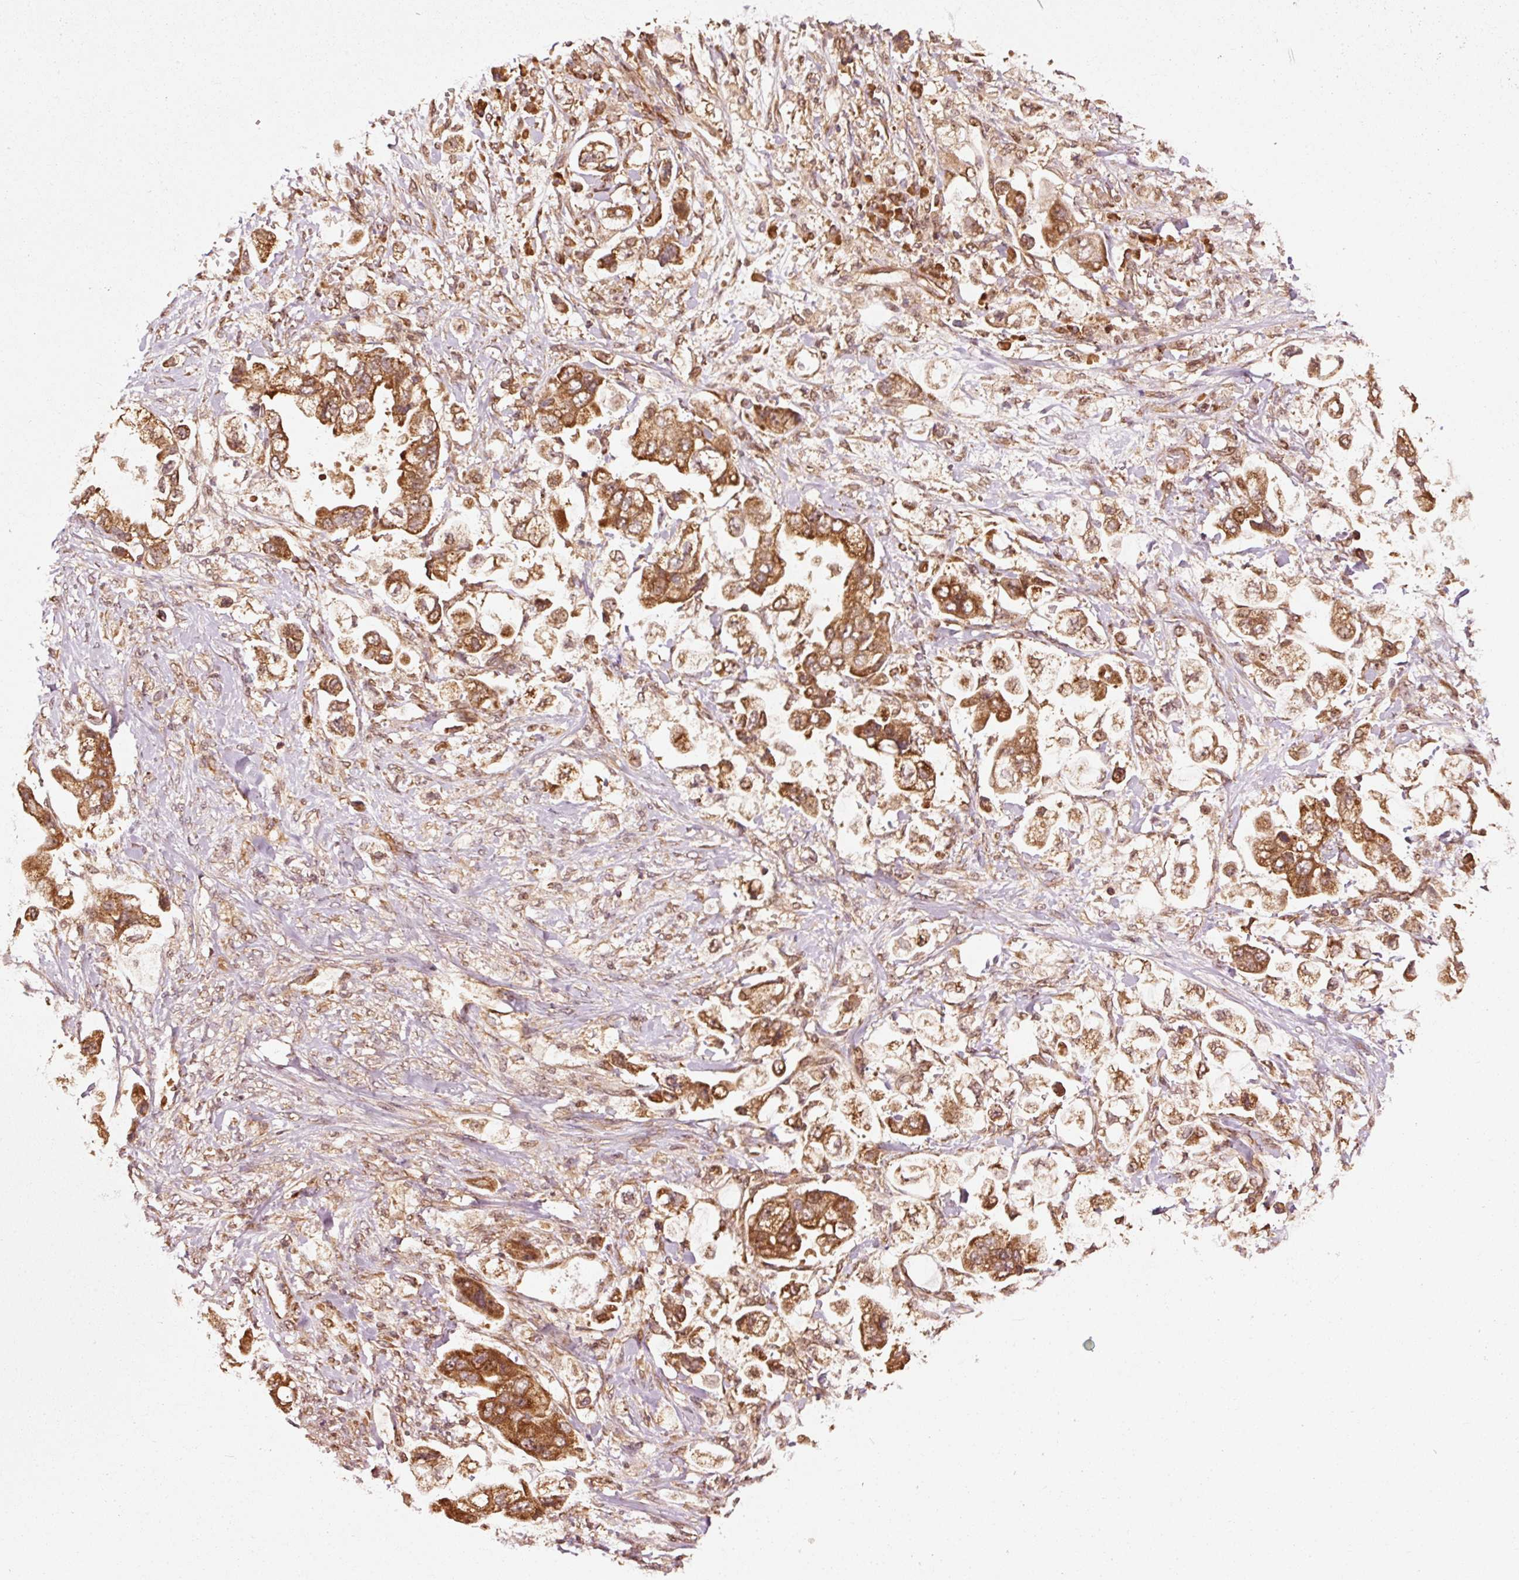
{"staining": {"intensity": "strong", "quantity": ">75%", "location": "cytoplasmic/membranous"}, "tissue": "stomach cancer", "cell_type": "Tumor cells", "image_type": "cancer", "snomed": [{"axis": "morphology", "description": "Adenocarcinoma, NOS"}, {"axis": "topography", "description": "Stomach"}], "caption": "About >75% of tumor cells in human adenocarcinoma (stomach) reveal strong cytoplasmic/membranous protein staining as visualized by brown immunohistochemical staining.", "gene": "MRPL16", "patient": {"sex": "male", "age": 62}}